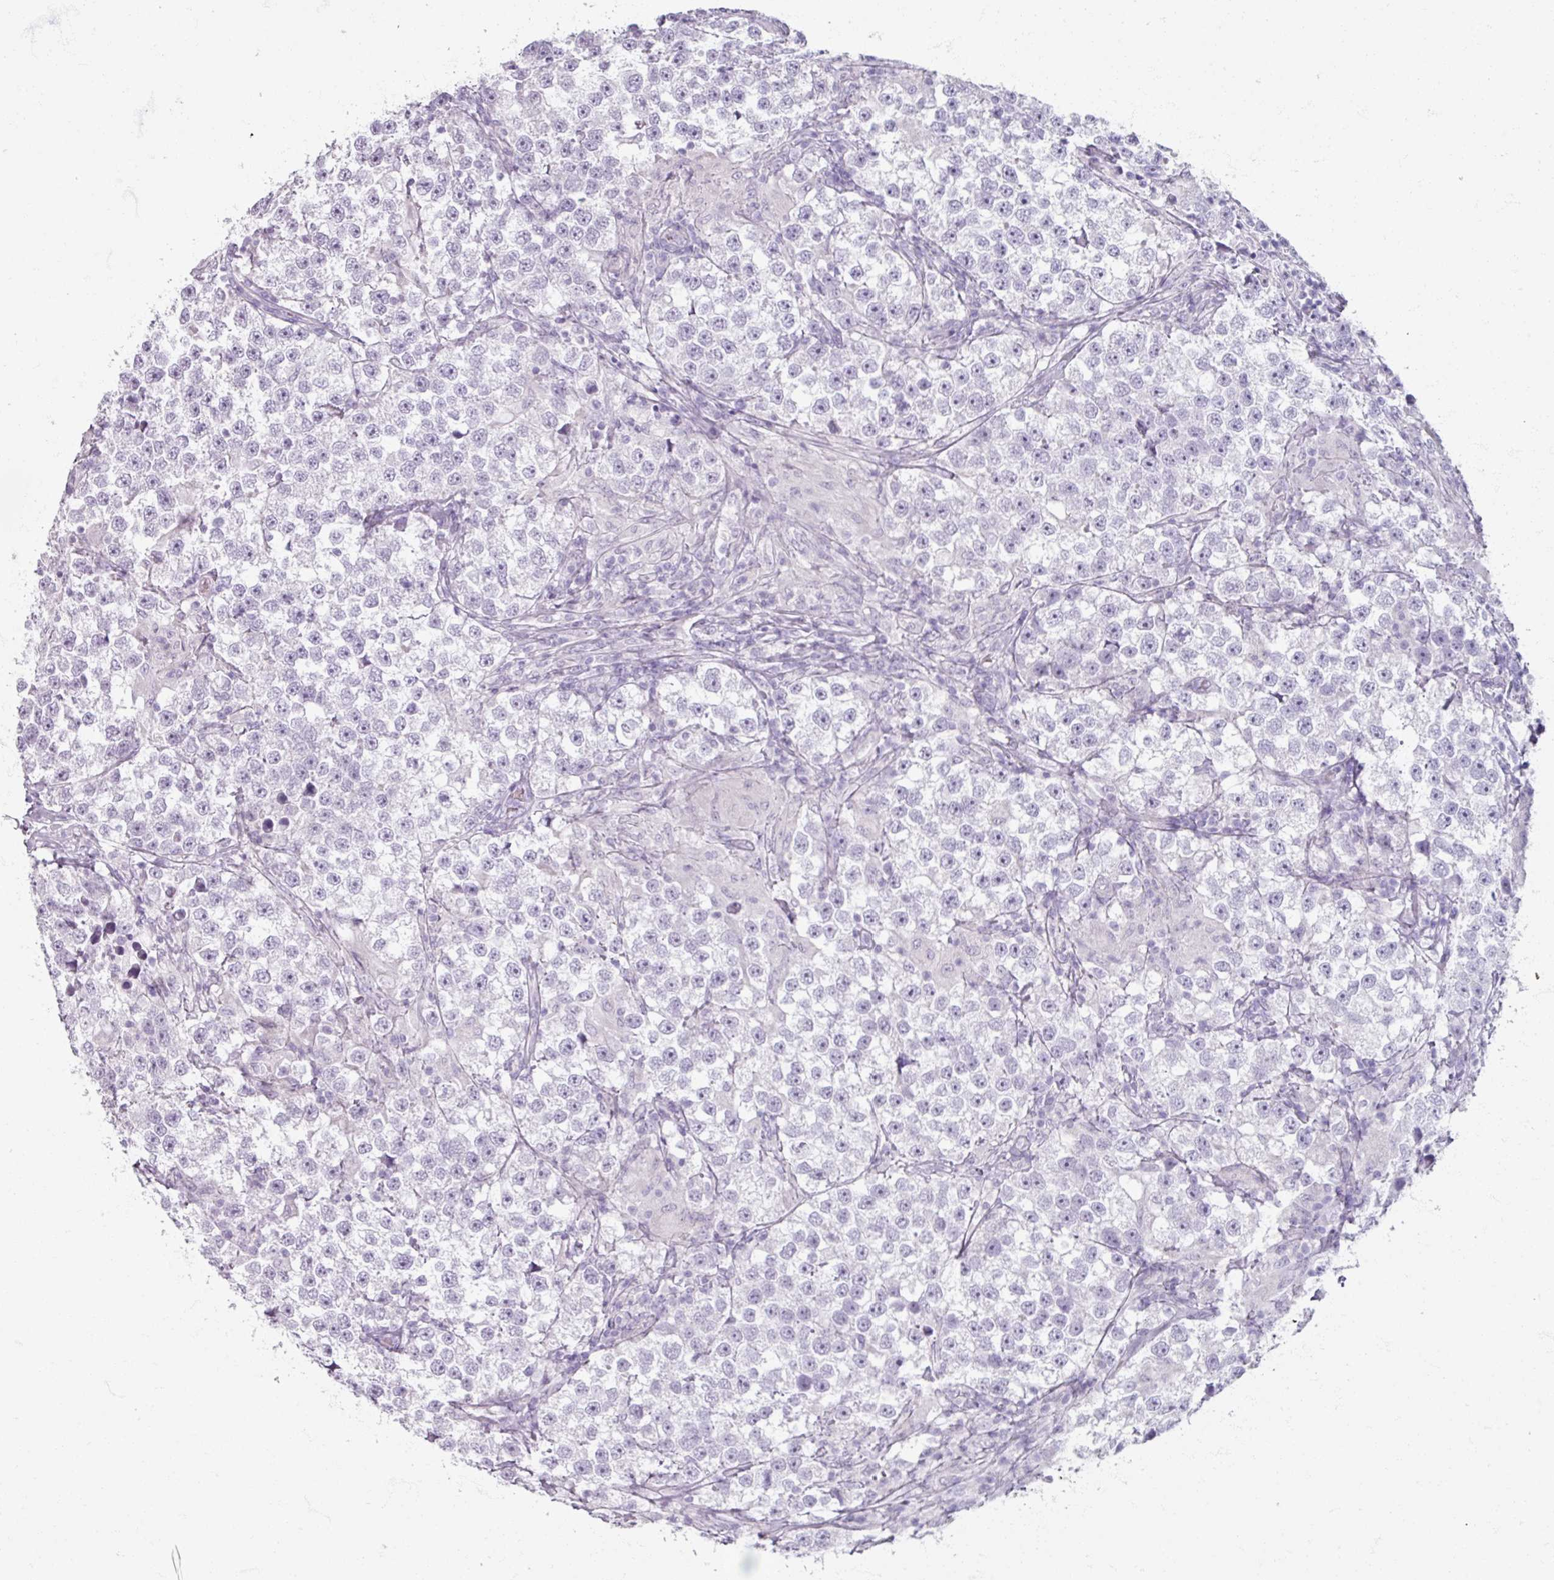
{"staining": {"intensity": "negative", "quantity": "none", "location": "none"}, "tissue": "testis cancer", "cell_type": "Tumor cells", "image_type": "cancer", "snomed": [{"axis": "morphology", "description": "Seminoma, NOS"}, {"axis": "topography", "description": "Testis"}], "caption": "This photomicrograph is of testis cancer stained with IHC to label a protein in brown with the nuclei are counter-stained blue. There is no positivity in tumor cells.", "gene": "TG", "patient": {"sex": "male", "age": 46}}